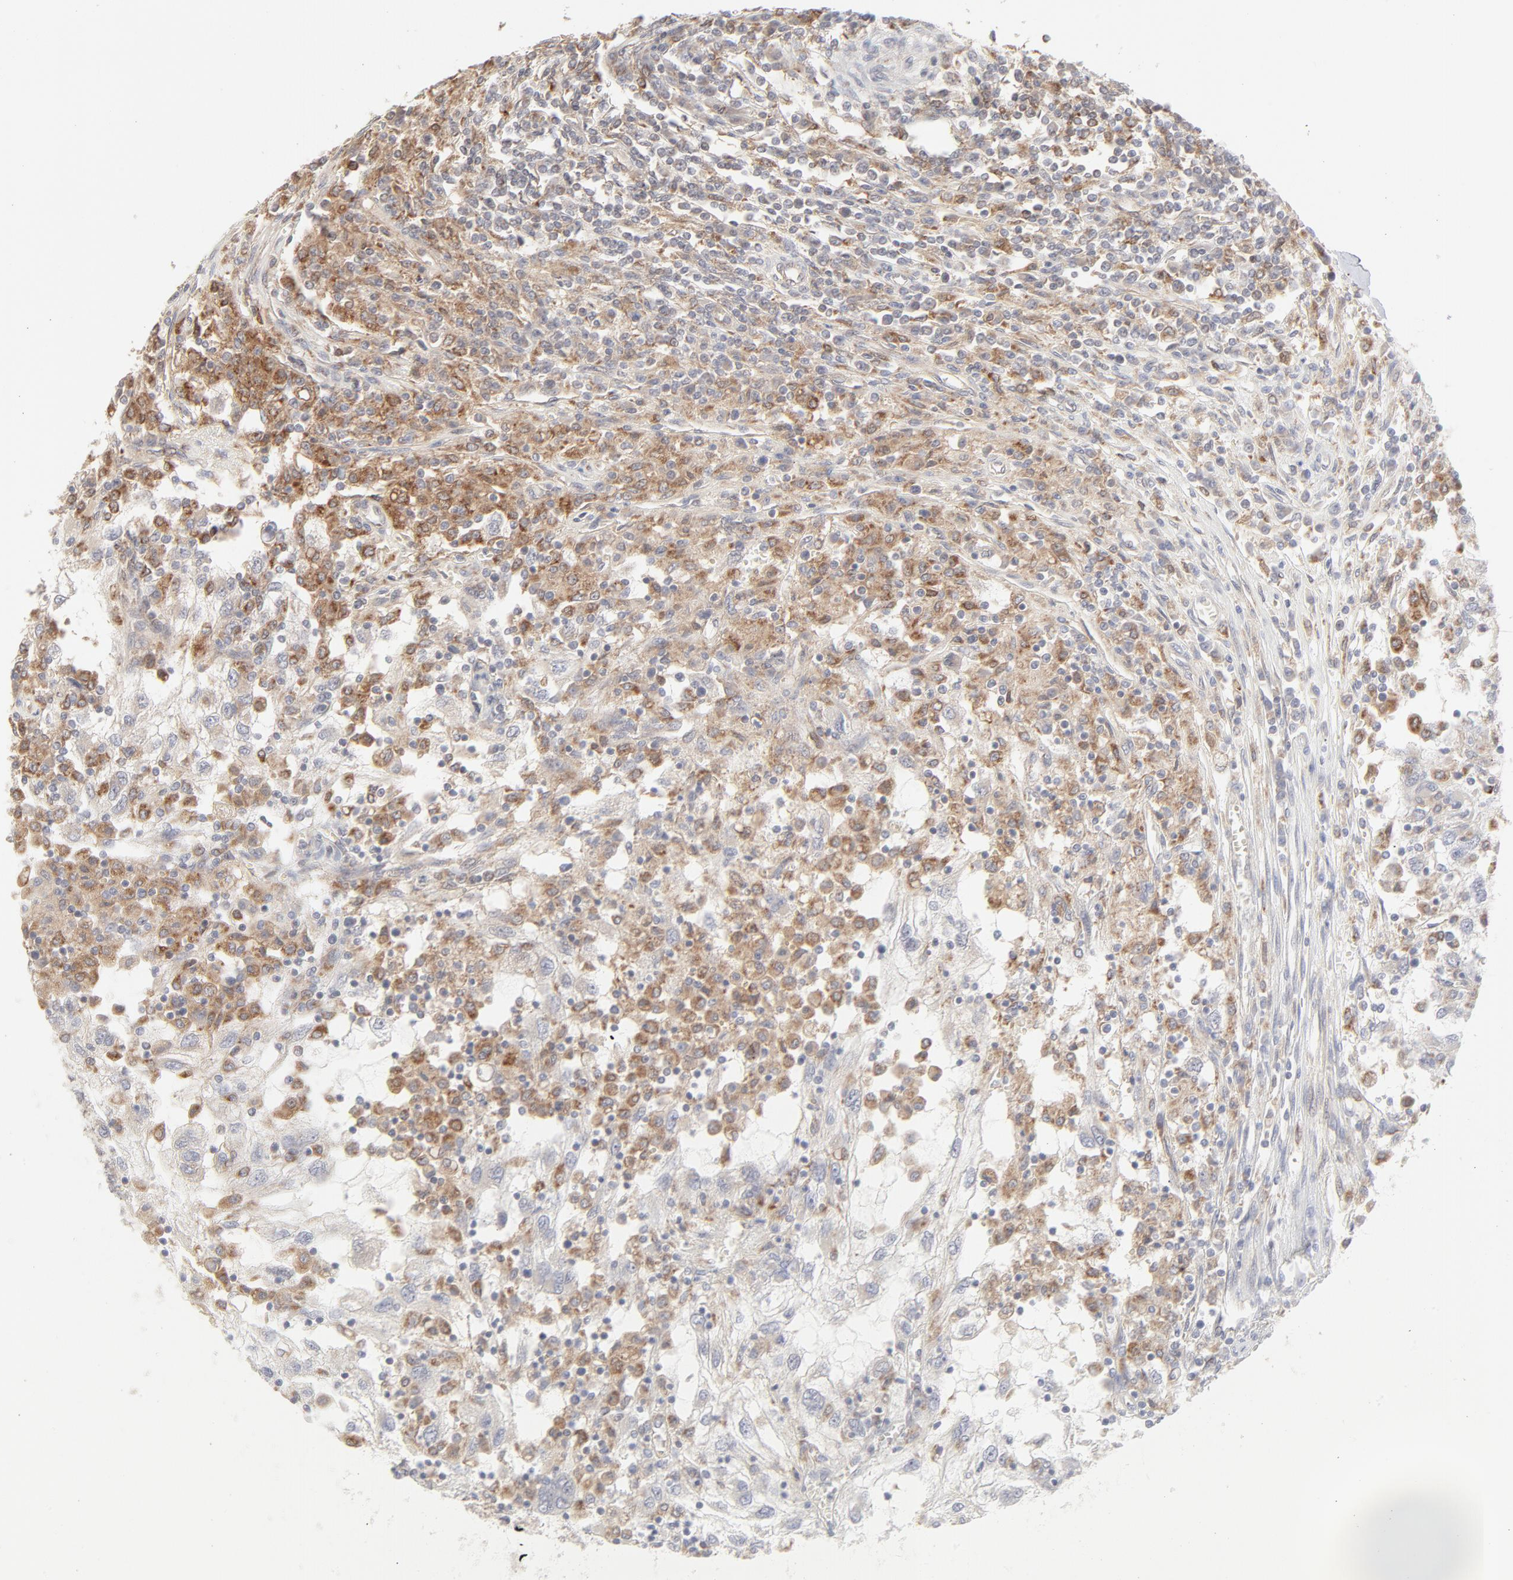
{"staining": {"intensity": "weak", "quantity": "<25%", "location": "cytoplasmic/membranous"}, "tissue": "renal cancer", "cell_type": "Tumor cells", "image_type": "cancer", "snomed": [{"axis": "morphology", "description": "Normal tissue, NOS"}, {"axis": "morphology", "description": "Adenocarcinoma, NOS"}, {"axis": "topography", "description": "Kidney"}], "caption": "DAB immunohistochemical staining of renal adenocarcinoma displays no significant expression in tumor cells.", "gene": "RAB5C", "patient": {"sex": "male", "age": 71}}